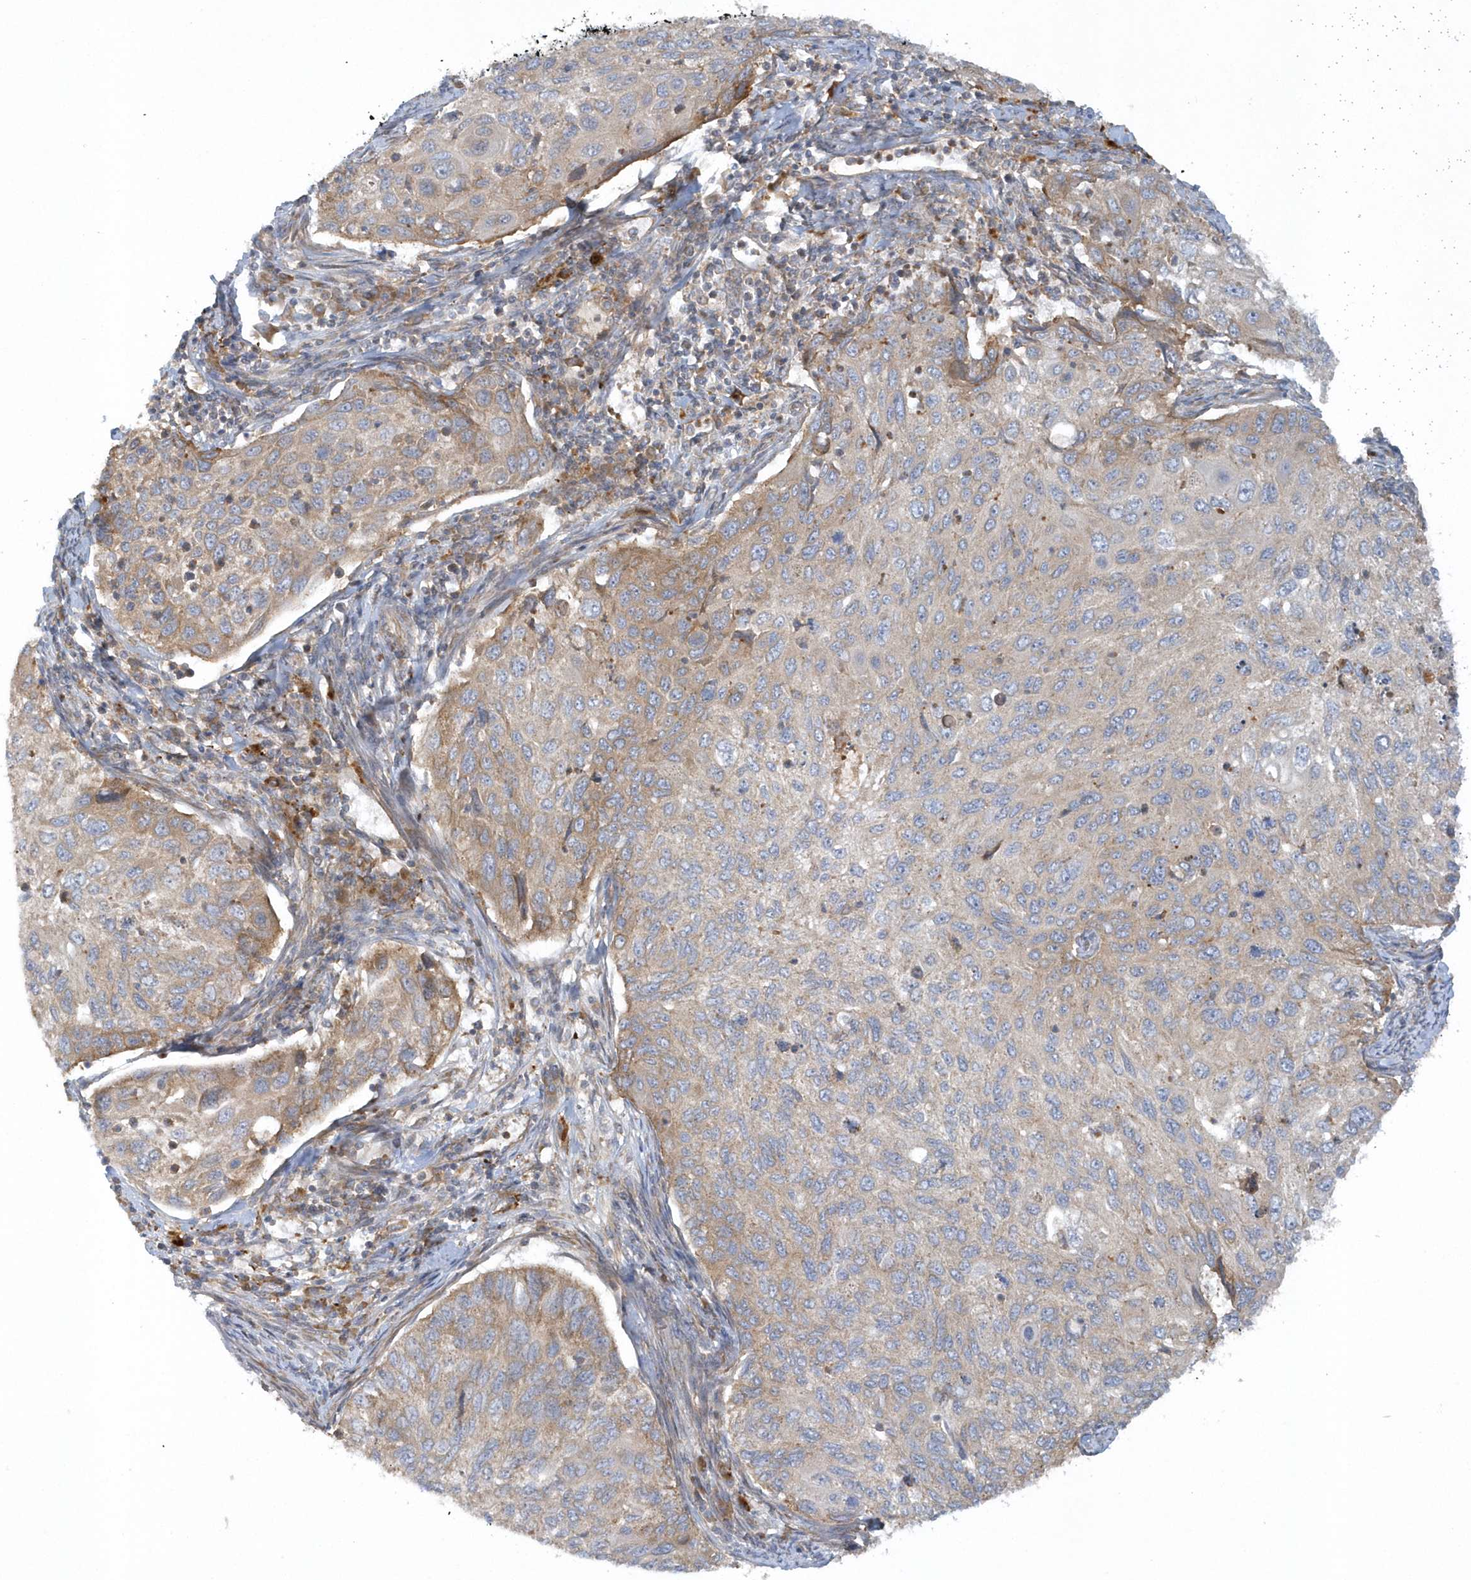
{"staining": {"intensity": "moderate", "quantity": "<25%", "location": "cytoplasmic/membranous"}, "tissue": "cervical cancer", "cell_type": "Tumor cells", "image_type": "cancer", "snomed": [{"axis": "morphology", "description": "Squamous cell carcinoma, NOS"}, {"axis": "topography", "description": "Cervix"}], "caption": "DAB (3,3'-diaminobenzidine) immunohistochemical staining of cervical cancer displays moderate cytoplasmic/membranous protein expression in about <25% of tumor cells.", "gene": "CNOT10", "patient": {"sex": "female", "age": 70}}